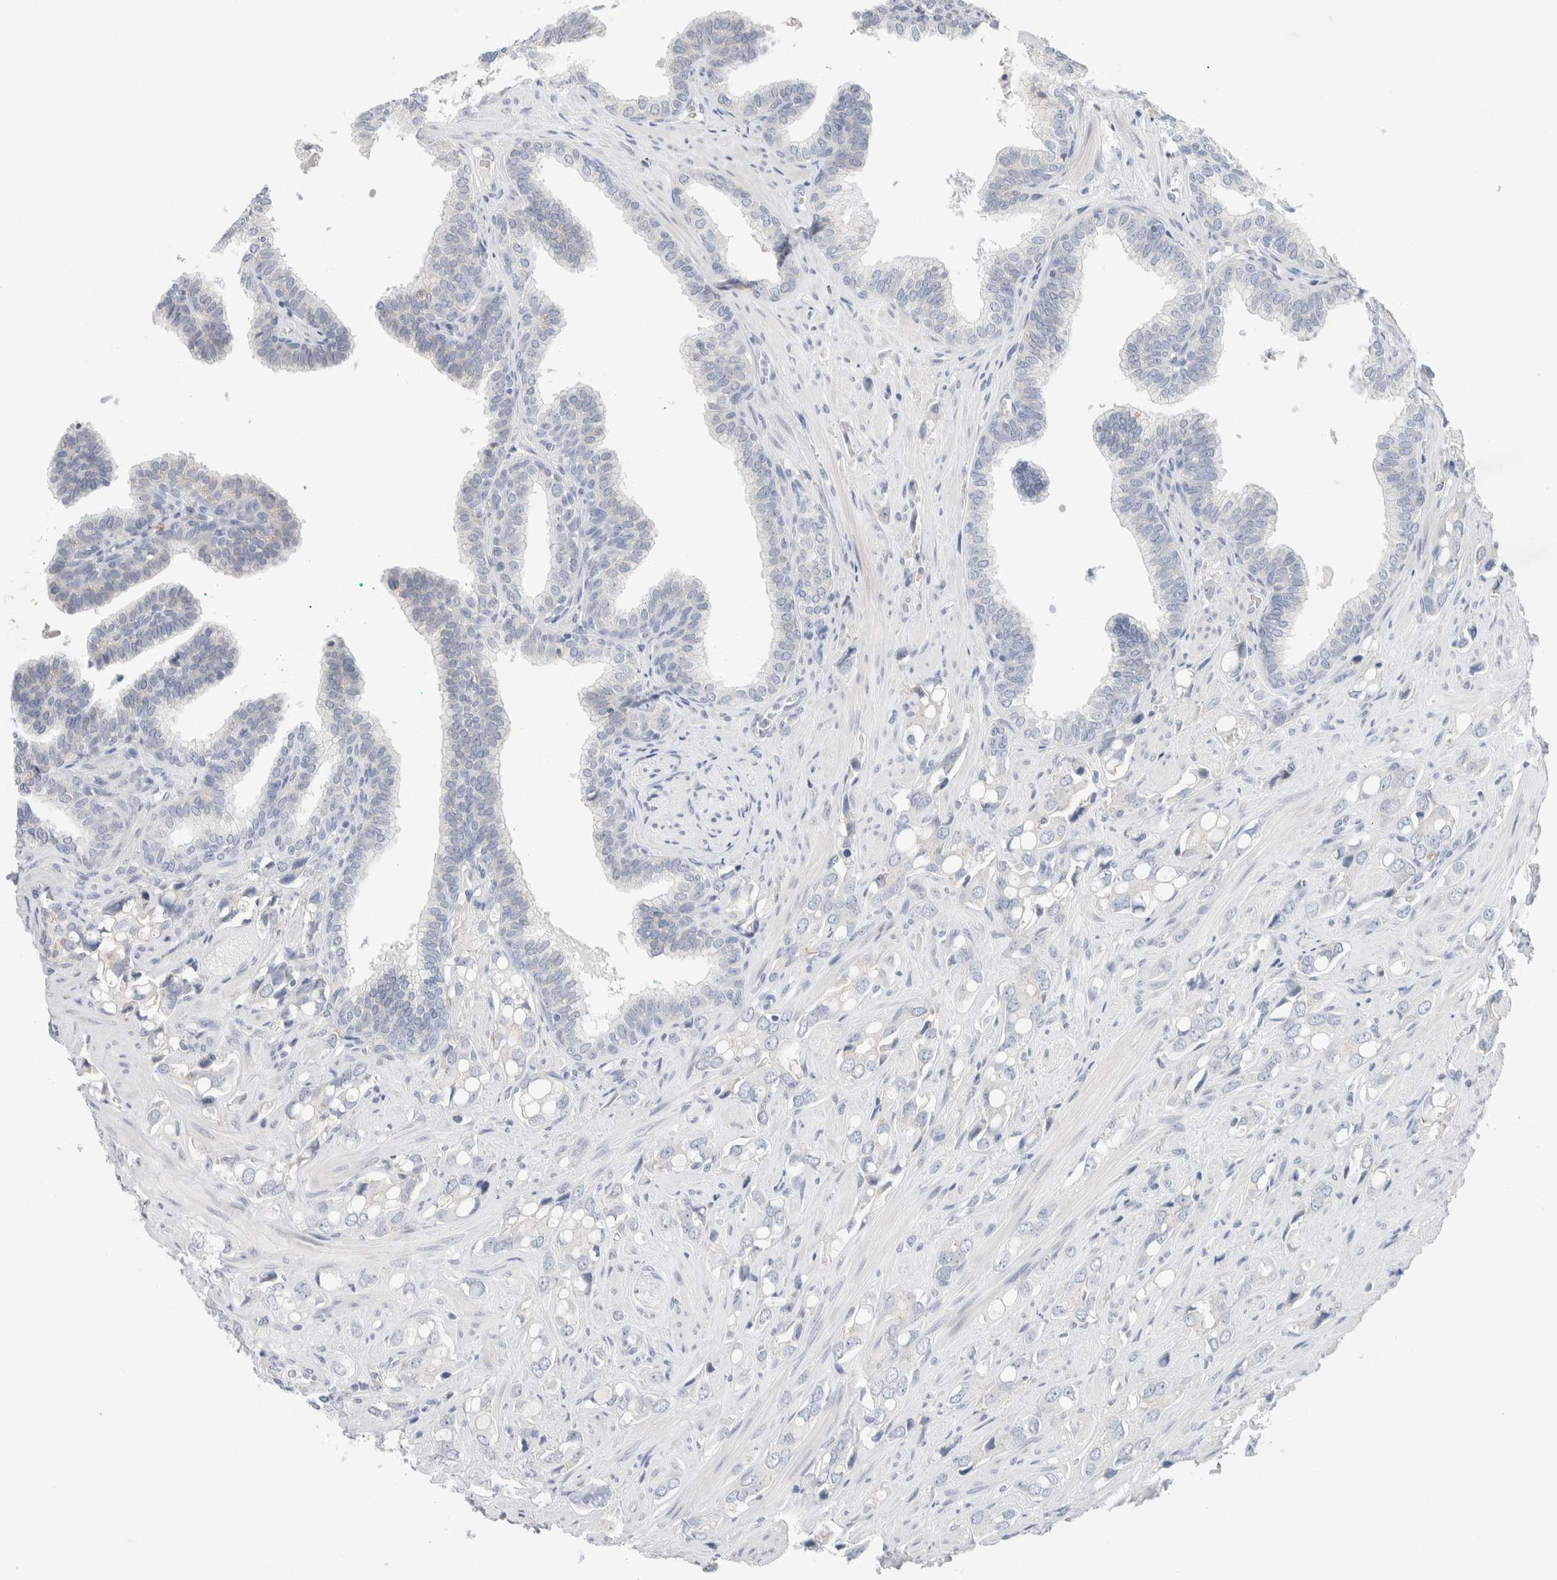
{"staining": {"intensity": "negative", "quantity": "none", "location": "none"}, "tissue": "prostate cancer", "cell_type": "Tumor cells", "image_type": "cancer", "snomed": [{"axis": "morphology", "description": "Adenocarcinoma, High grade"}, {"axis": "topography", "description": "Prostate"}], "caption": "Image shows no protein positivity in tumor cells of prostate cancer tissue.", "gene": "CMTM4", "patient": {"sex": "male", "age": 52}}